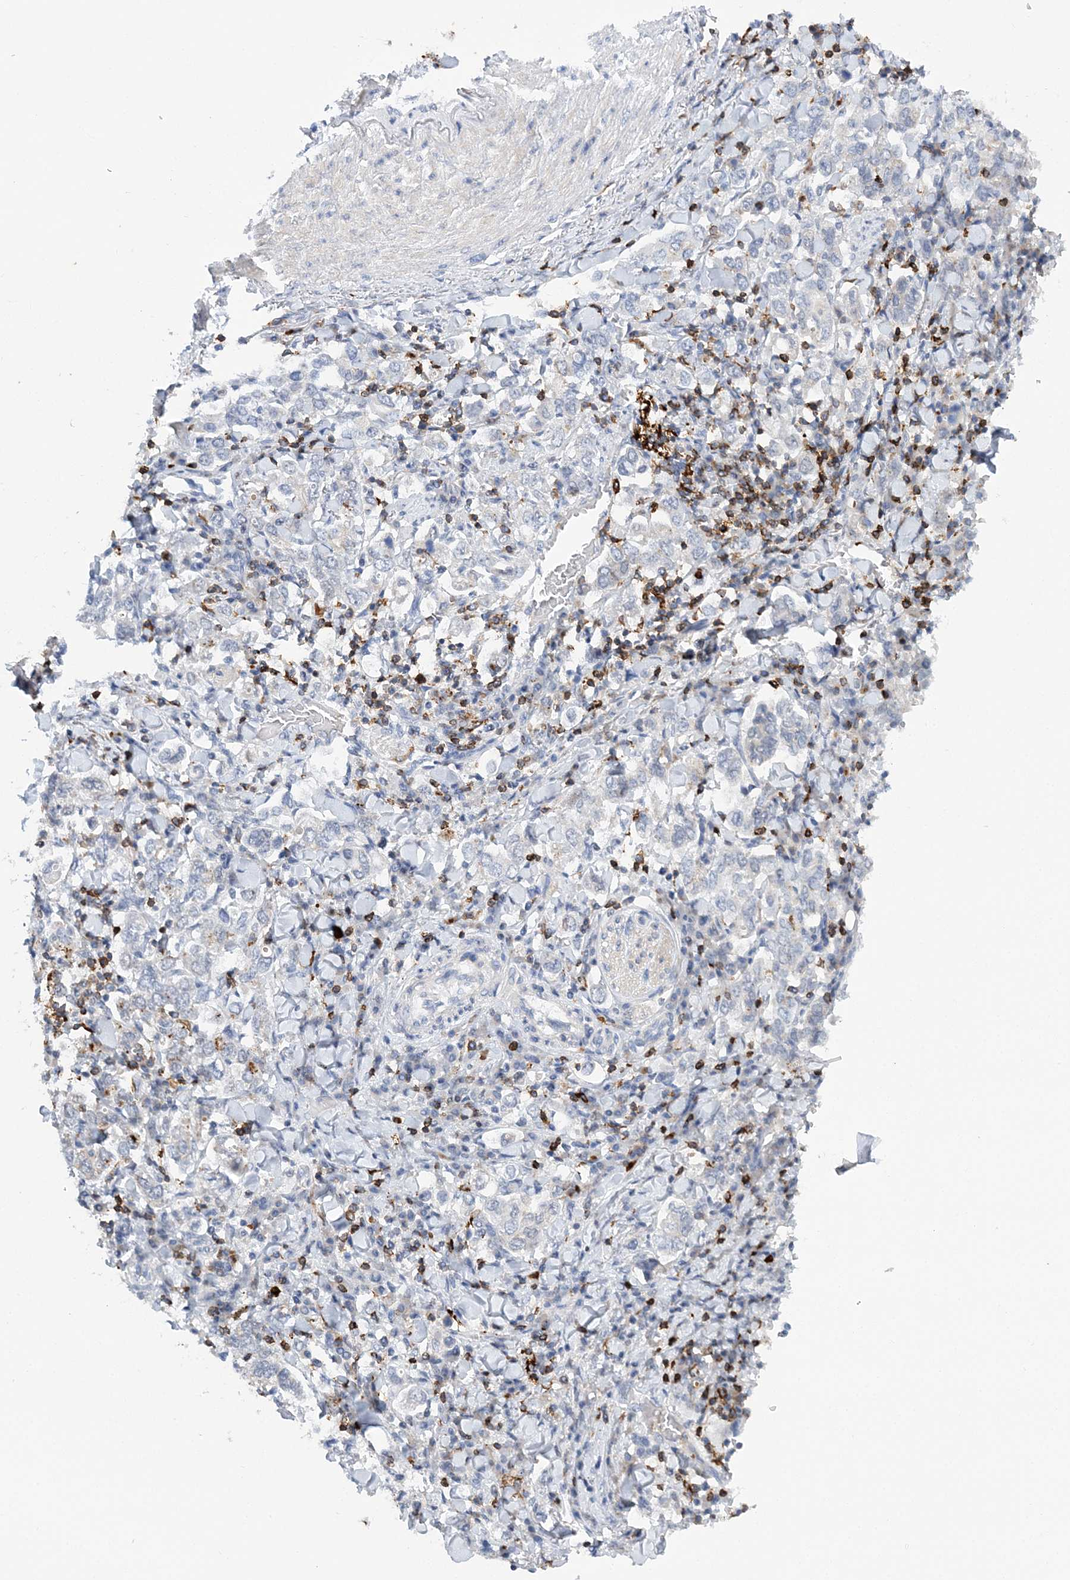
{"staining": {"intensity": "negative", "quantity": "none", "location": "none"}, "tissue": "stomach cancer", "cell_type": "Tumor cells", "image_type": "cancer", "snomed": [{"axis": "morphology", "description": "Adenocarcinoma, NOS"}, {"axis": "topography", "description": "Stomach, upper"}], "caption": "DAB immunohistochemical staining of stomach adenocarcinoma demonstrates no significant staining in tumor cells.", "gene": "PRMT9", "patient": {"sex": "male", "age": 62}}